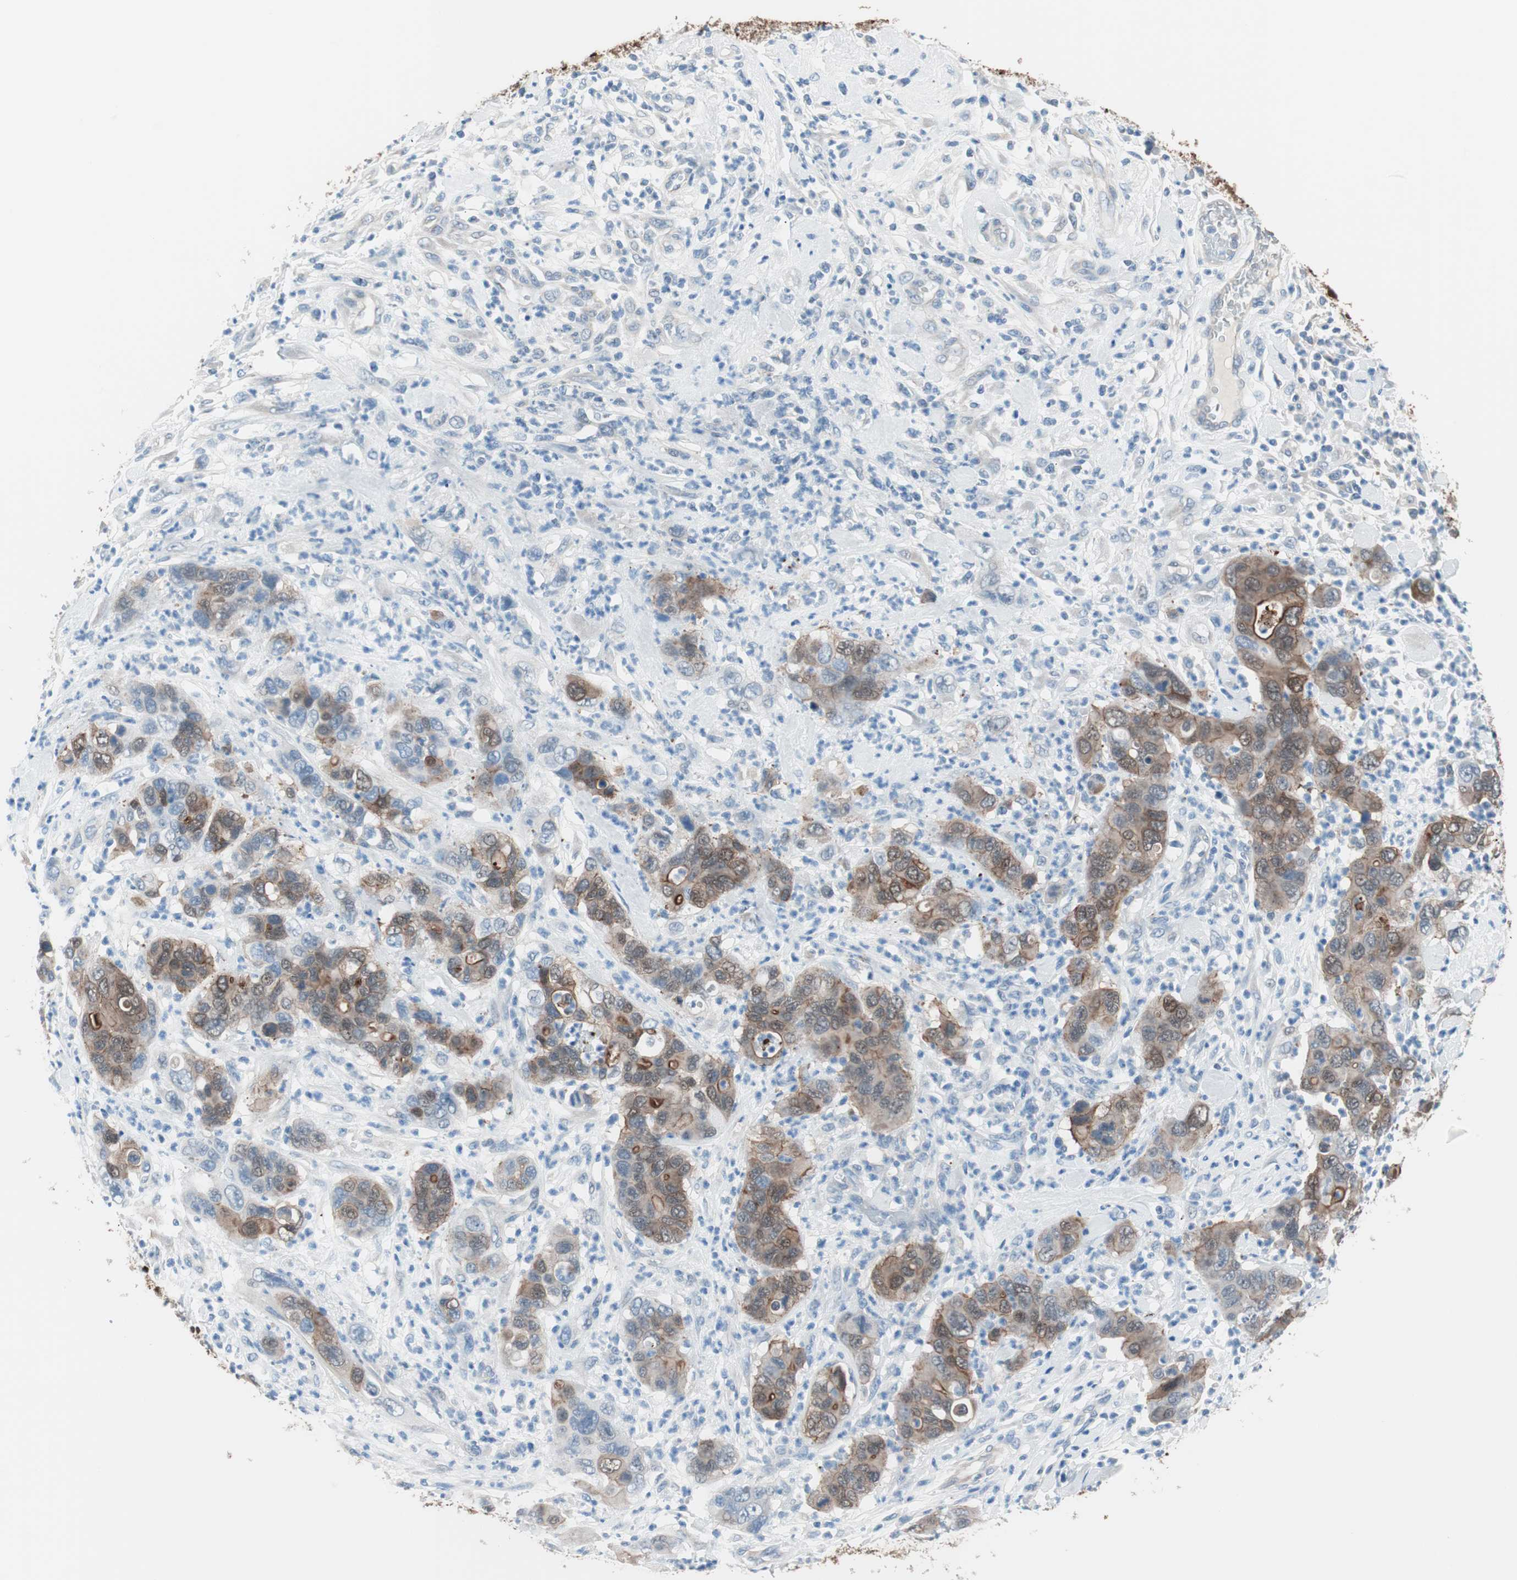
{"staining": {"intensity": "moderate", "quantity": ">75%", "location": "cytoplasmic/membranous"}, "tissue": "pancreatic cancer", "cell_type": "Tumor cells", "image_type": "cancer", "snomed": [{"axis": "morphology", "description": "Adenocarcinoma, NOS"}, {"axis": "topography", "description": "Pancreas"}], "caption": "A brown stain highlights moderate cytoplasmic/membranous positivity of a protein in human adenocarcinoma (pancreatic) tumor cells.", "gene": "VIL1", "patient": {"sex": "female", "age": 71}}